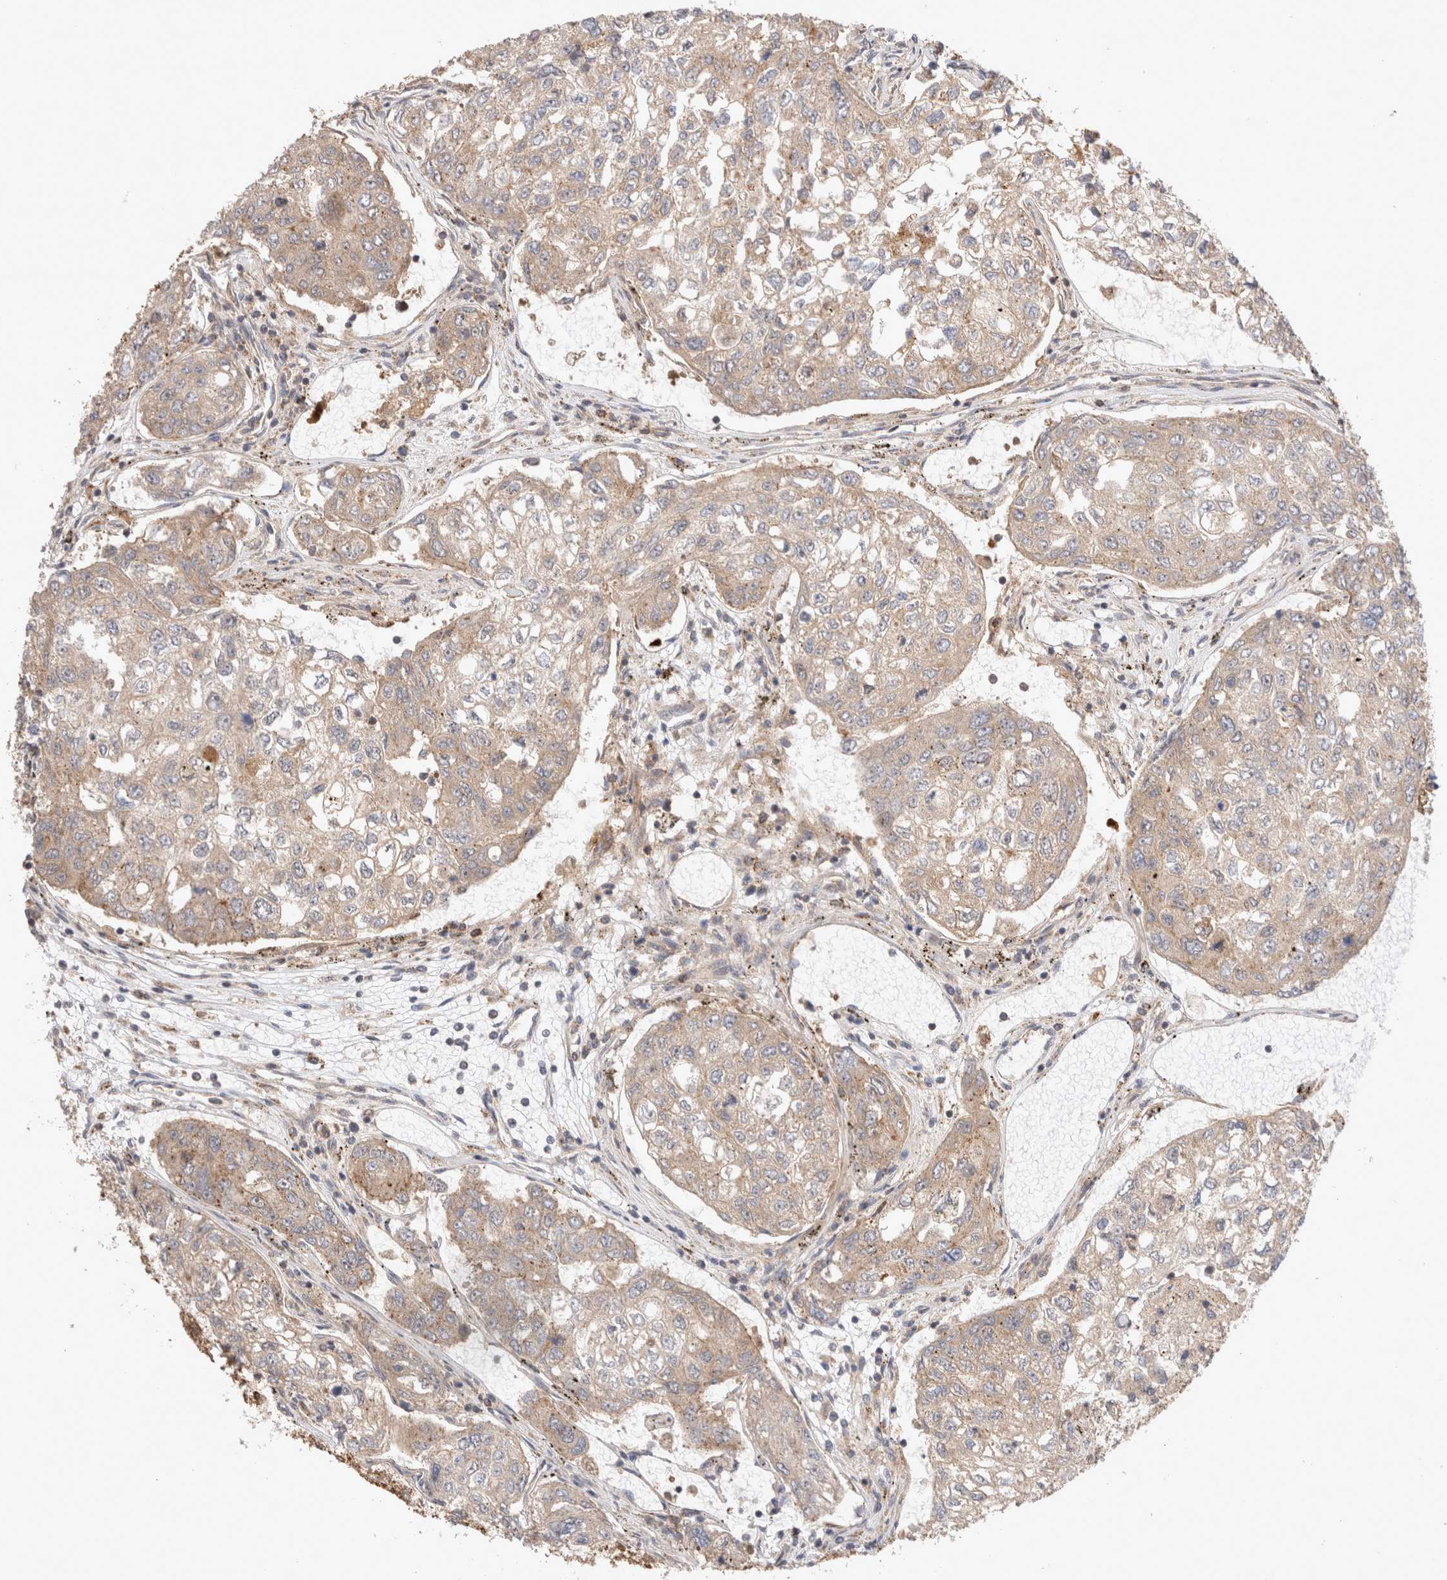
{"staining": {"intensity": "weak", "quantity": ">75%", "location": "cytoplasmic/membranous"}, "tissue": "urothelial cancer", "cell_type": "Tumor cells", "image_type": "cancer", "snomed": [{"axis": "morphology", "description": "Urothelial carcinoma, High grade"}, {"axis": "topography", "description": "Lymph node"}, {"axis": "topography", "description": "Urinary bladder"}], "caption": "Human urothelial cancer stained with a protein marker reveals weak staining in tumor cells.", "gene": "VPS28", "patient": {"sex": "male", "age": 51}}